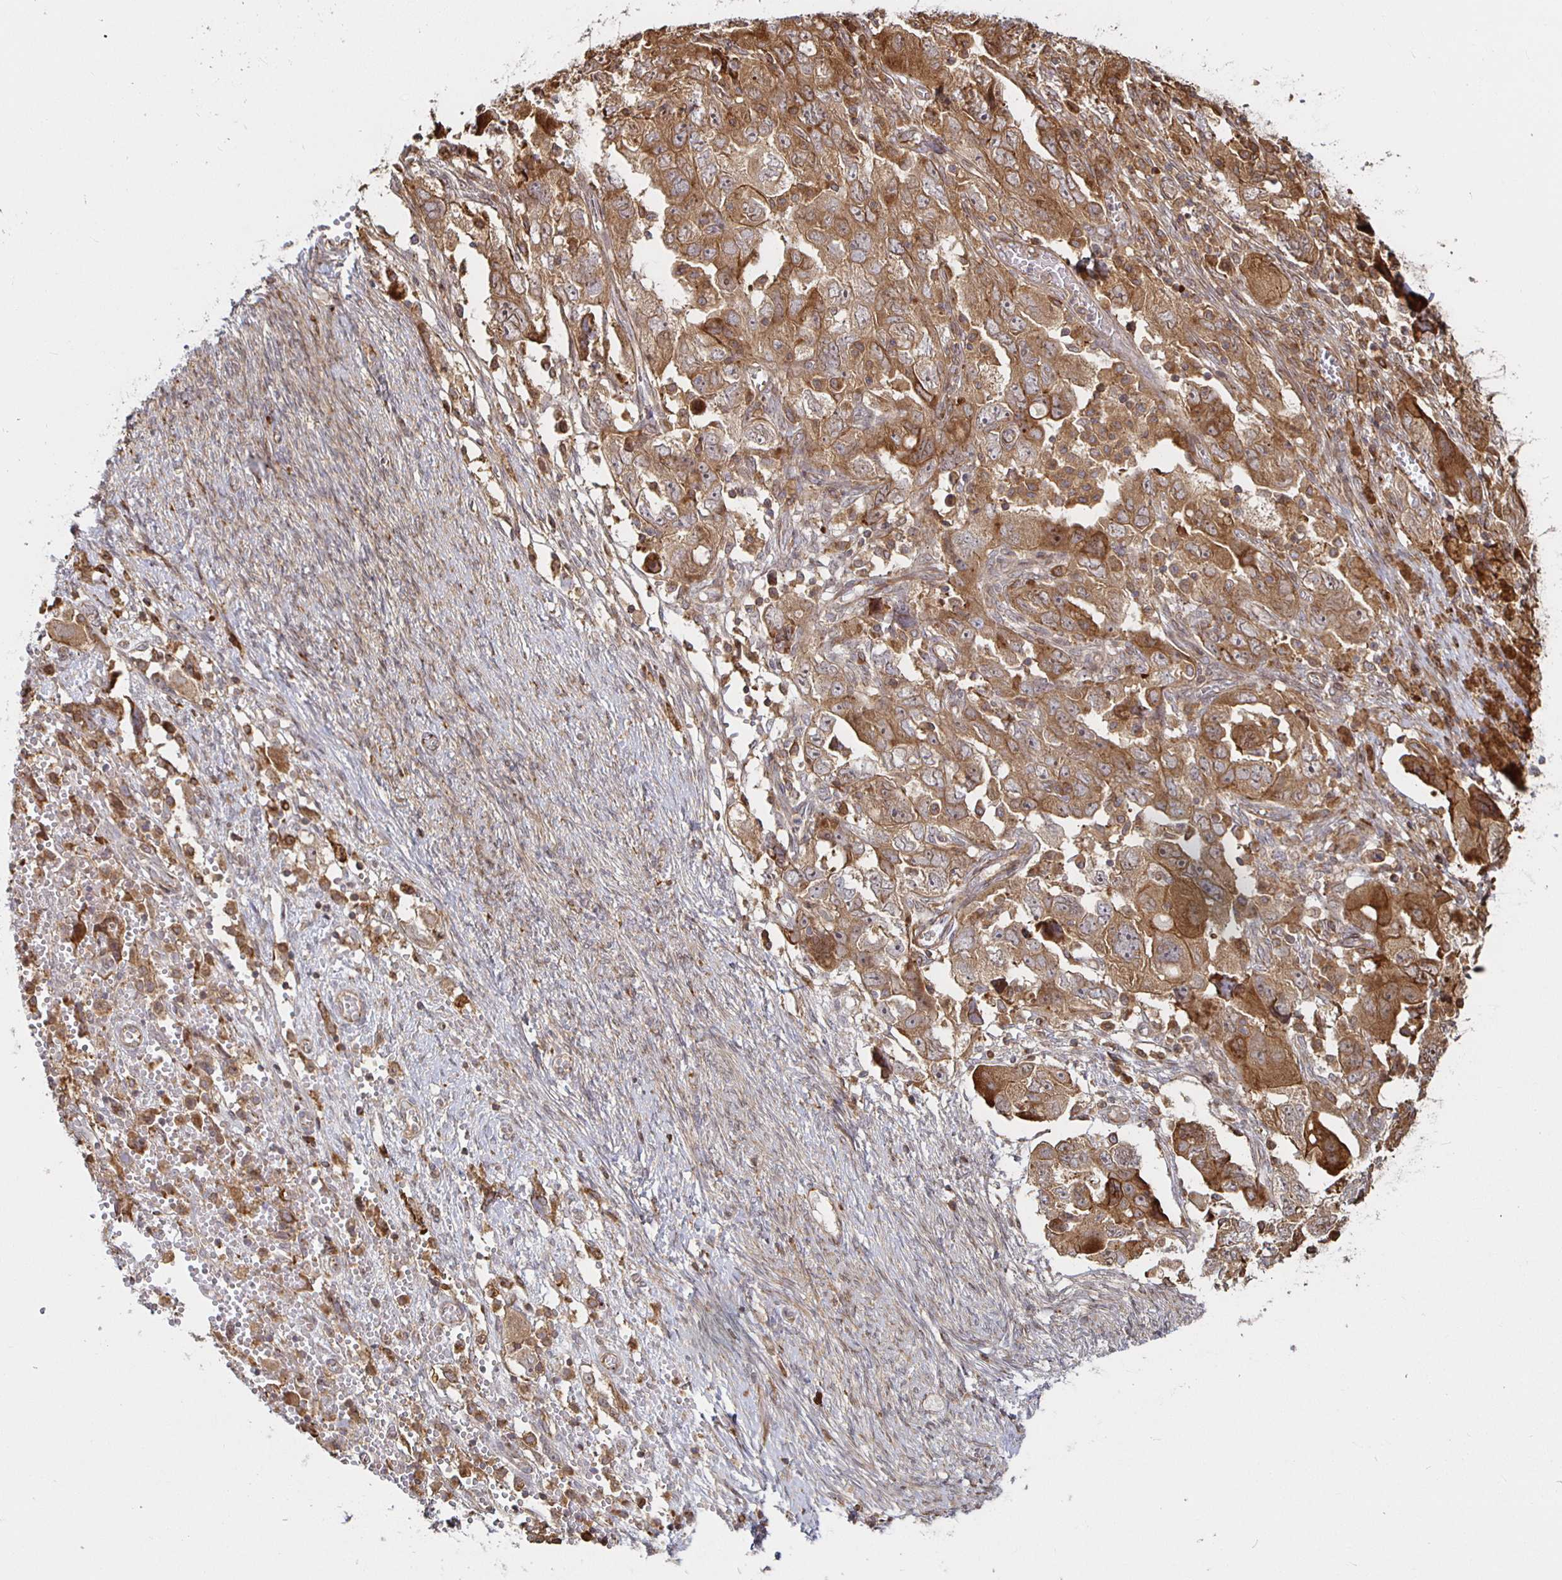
{"staining": {"intensity": "moderate", "quantity": ">75%", "location": "cytoplasmic/membranous"}, "tissue": "ovarian cancer", "cell_type": "Tumor cells", "image_type": "cancer", "snomed": [{"axis": "morphology", "description": "Carcinoma, NOS"}, {"axis": "morphology", "description": "Cystadenocarcinoma, serous, NOS"}, {"axis": "topography", "description": "Ovary"}], "caption": "A brown stain labels moderate cytoplasmic/membranous staining of a protein in human ovarian cancer (carcinoma) tumor cells.", "gene": "STRAP", "patient": {"sex": "female", "age": 69}}